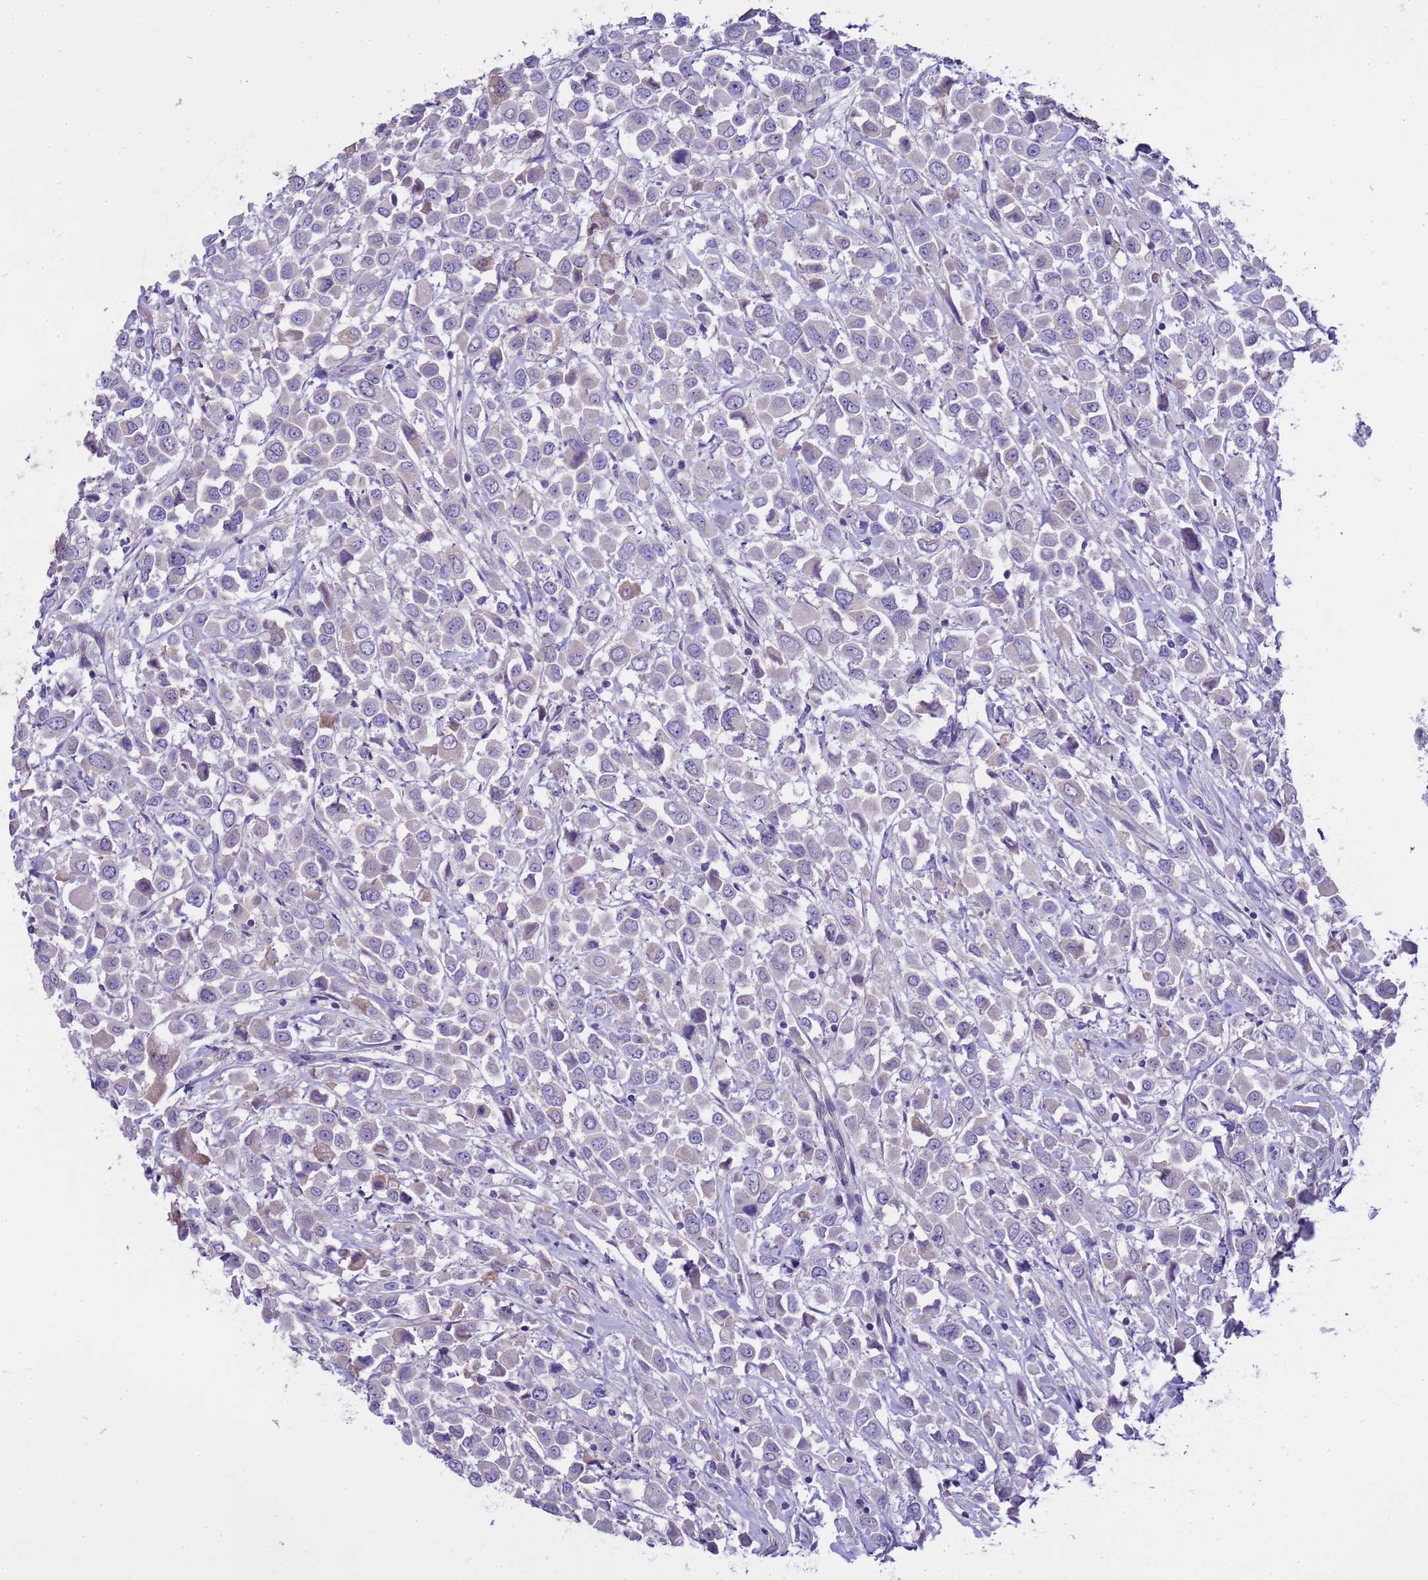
{"staining": {"intensity": "negative", "quantity": "none", "location": "none"}, "tissue": "breast cancer", "cell_type": "Tumor cells", "image_type": "cancer", "snomed": [{"axis": "morphology", "description": "Duct carcinoma"}, {"axis": "topography", "description": "Breast"}], "caption": "The image displays no significant positivity in tumor cells of invasive ductal carcinoma (breast).", "gene": "RIPPLY2", "patient": {"sex": "female", "age": 61}}